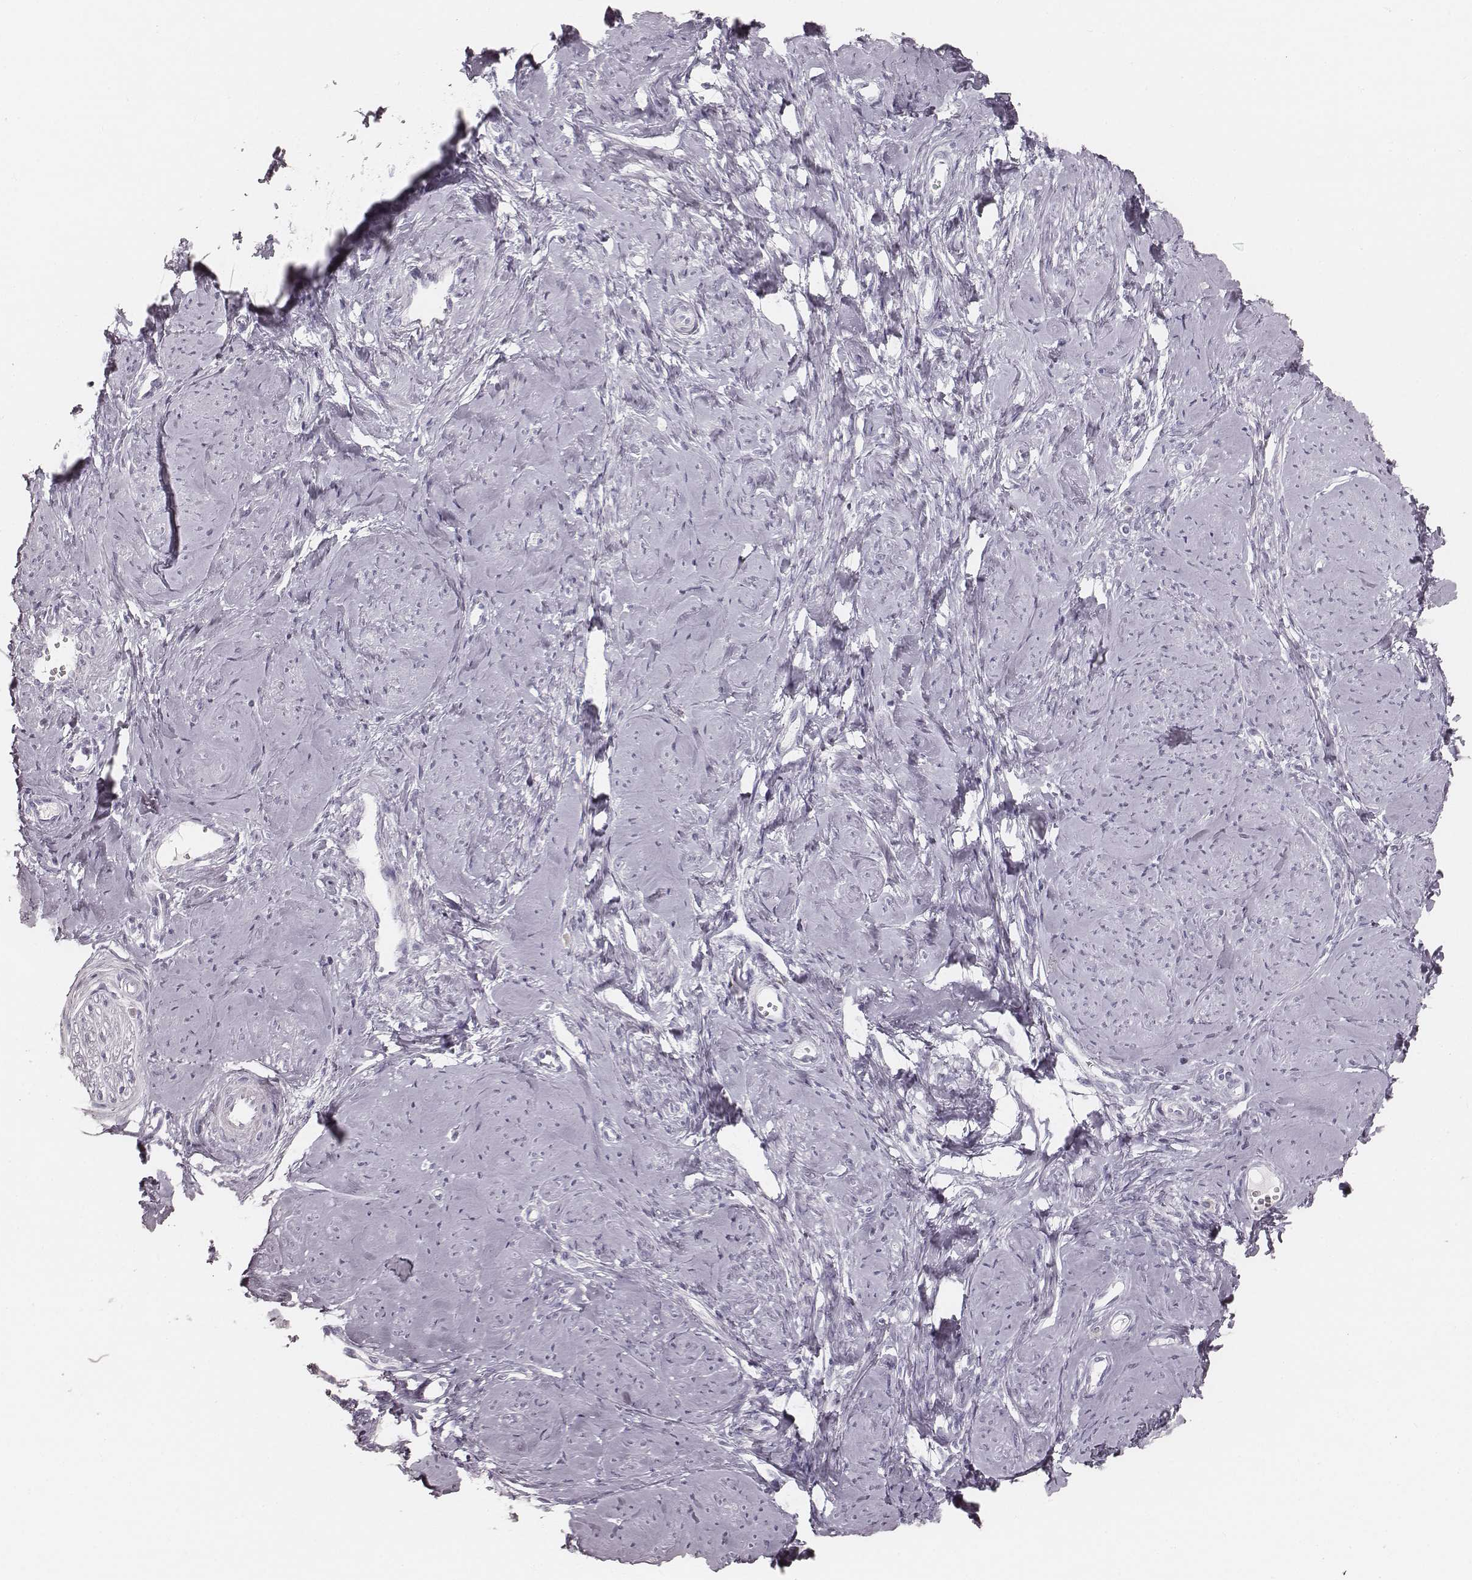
{"staining": {"intensity": "negative", "quantity": "none", "location": "none"}, "tissue": "smooth muscle", "cell_type": "Smooth muscle cells", "image_type": "normal", "snomed": [{"axis": "morphology", "description": "Normal tissue, NOS"}, {"axis": "topography", "description": "Smooth muscle"}], "caption": "Immunohistochemistry of unremarkable smooth muscle exhibits no expression in smooth muscle cells.", "gene": "KRT34", "patient": {"sex": "female", "age": 48}}